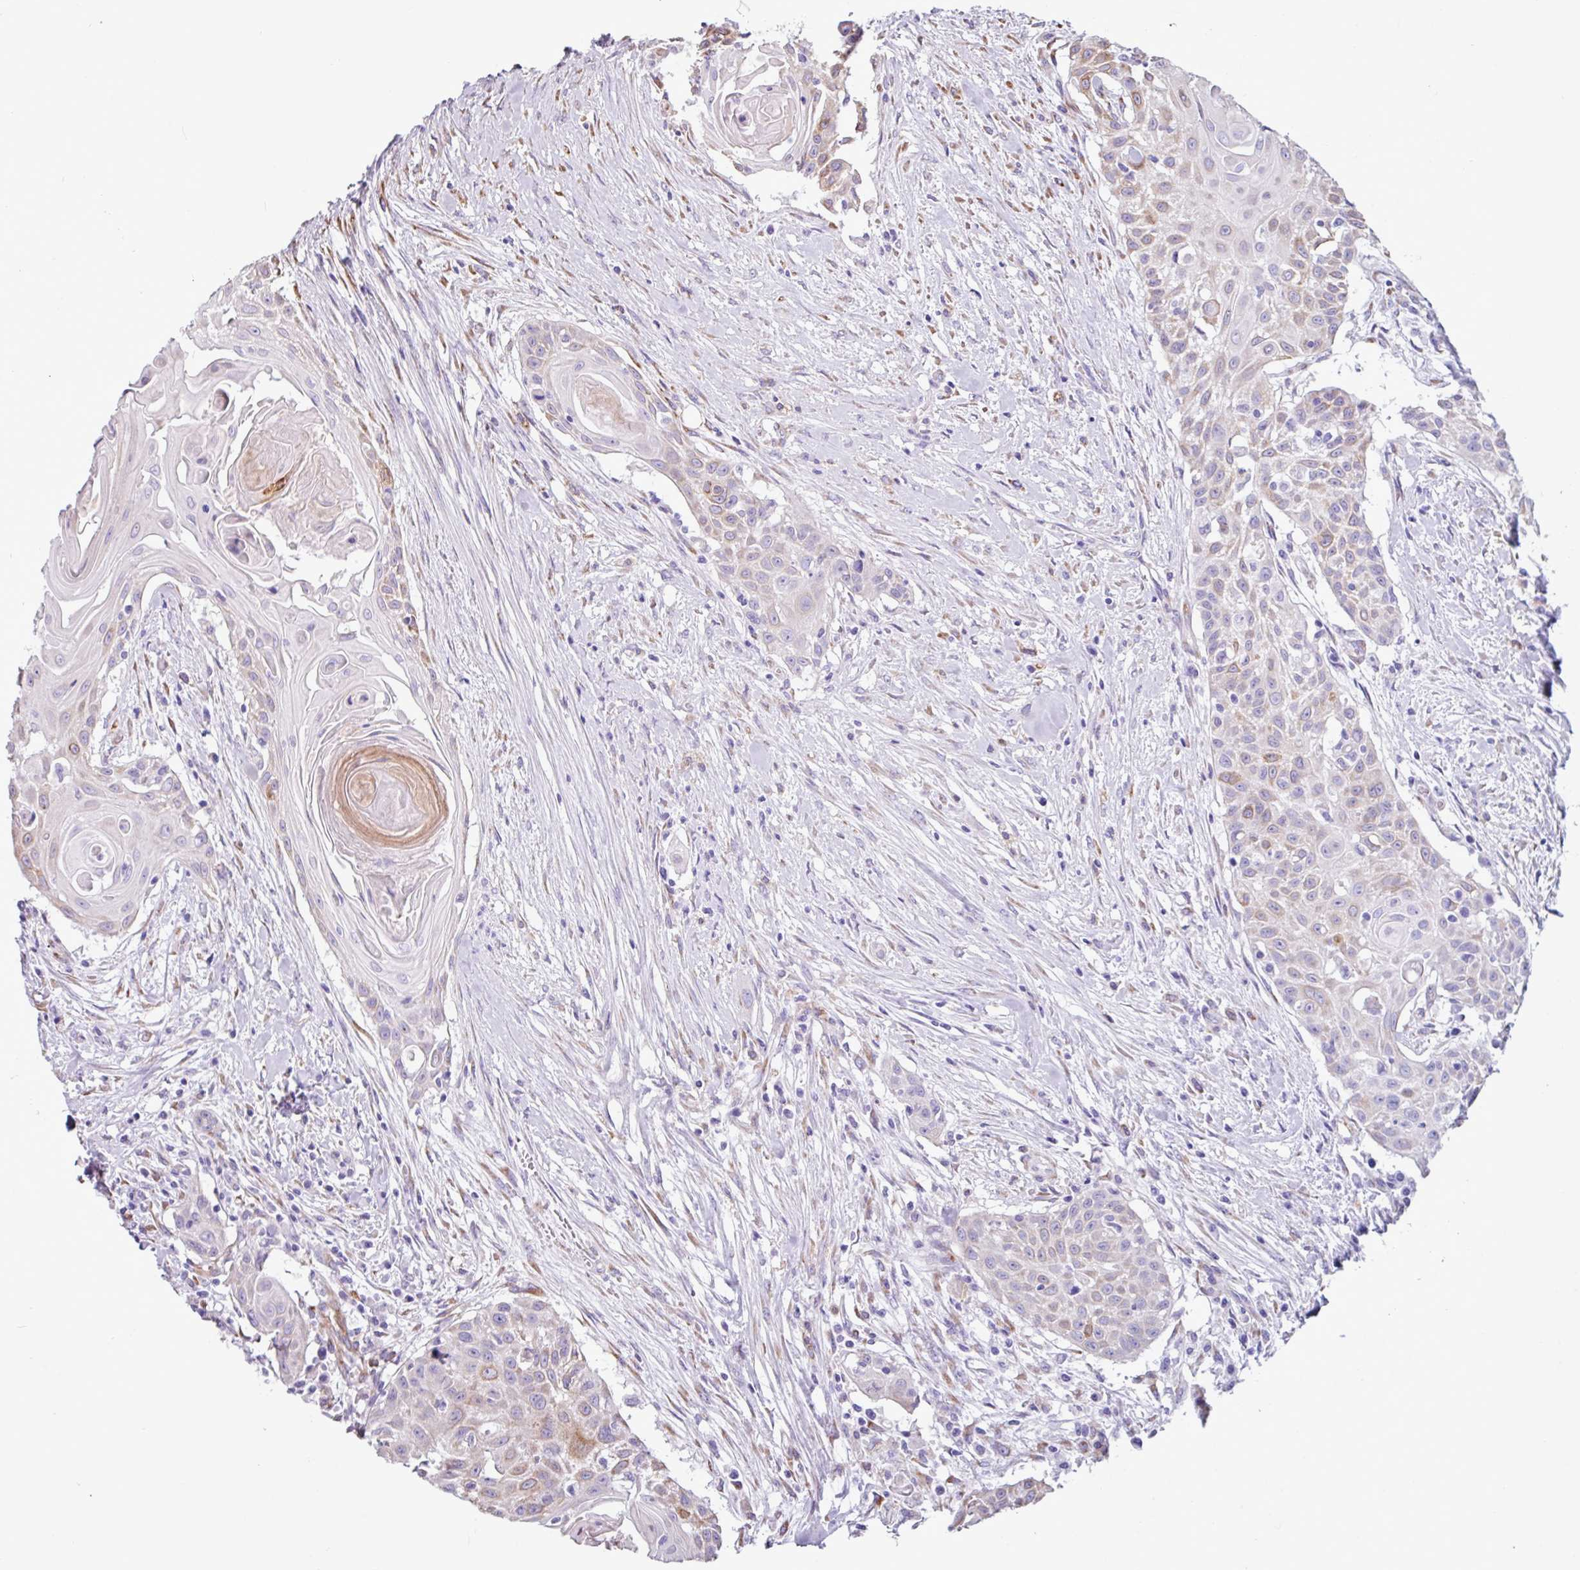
{"staining": {"intensity": "weak", "quantity": "<25%", "location": "cytoplasmic/membranous"}, "tissue": "head and neck cancer", "cell_type": "Tumor cells", "image_type": "cancer", "snomed": [{"axis": "morphology", "description": "Squamous cell carcinoma, NOS"}, {"axis": "topography", "description": "Lymph node"}, {"axis": "topography", "description": "Salivary gland"}, {"axis": "topography", "description": "Head-Neck"}], "caption": "Histopathology image shows no significant protein positivity in tumor cells of head and neck squamous cell carcinoma. (Immunohistochemistry, brightfield microscopy, high magnification).", "gene": "PPP1R35", "patient": {"sex": "female", "age": 74}}